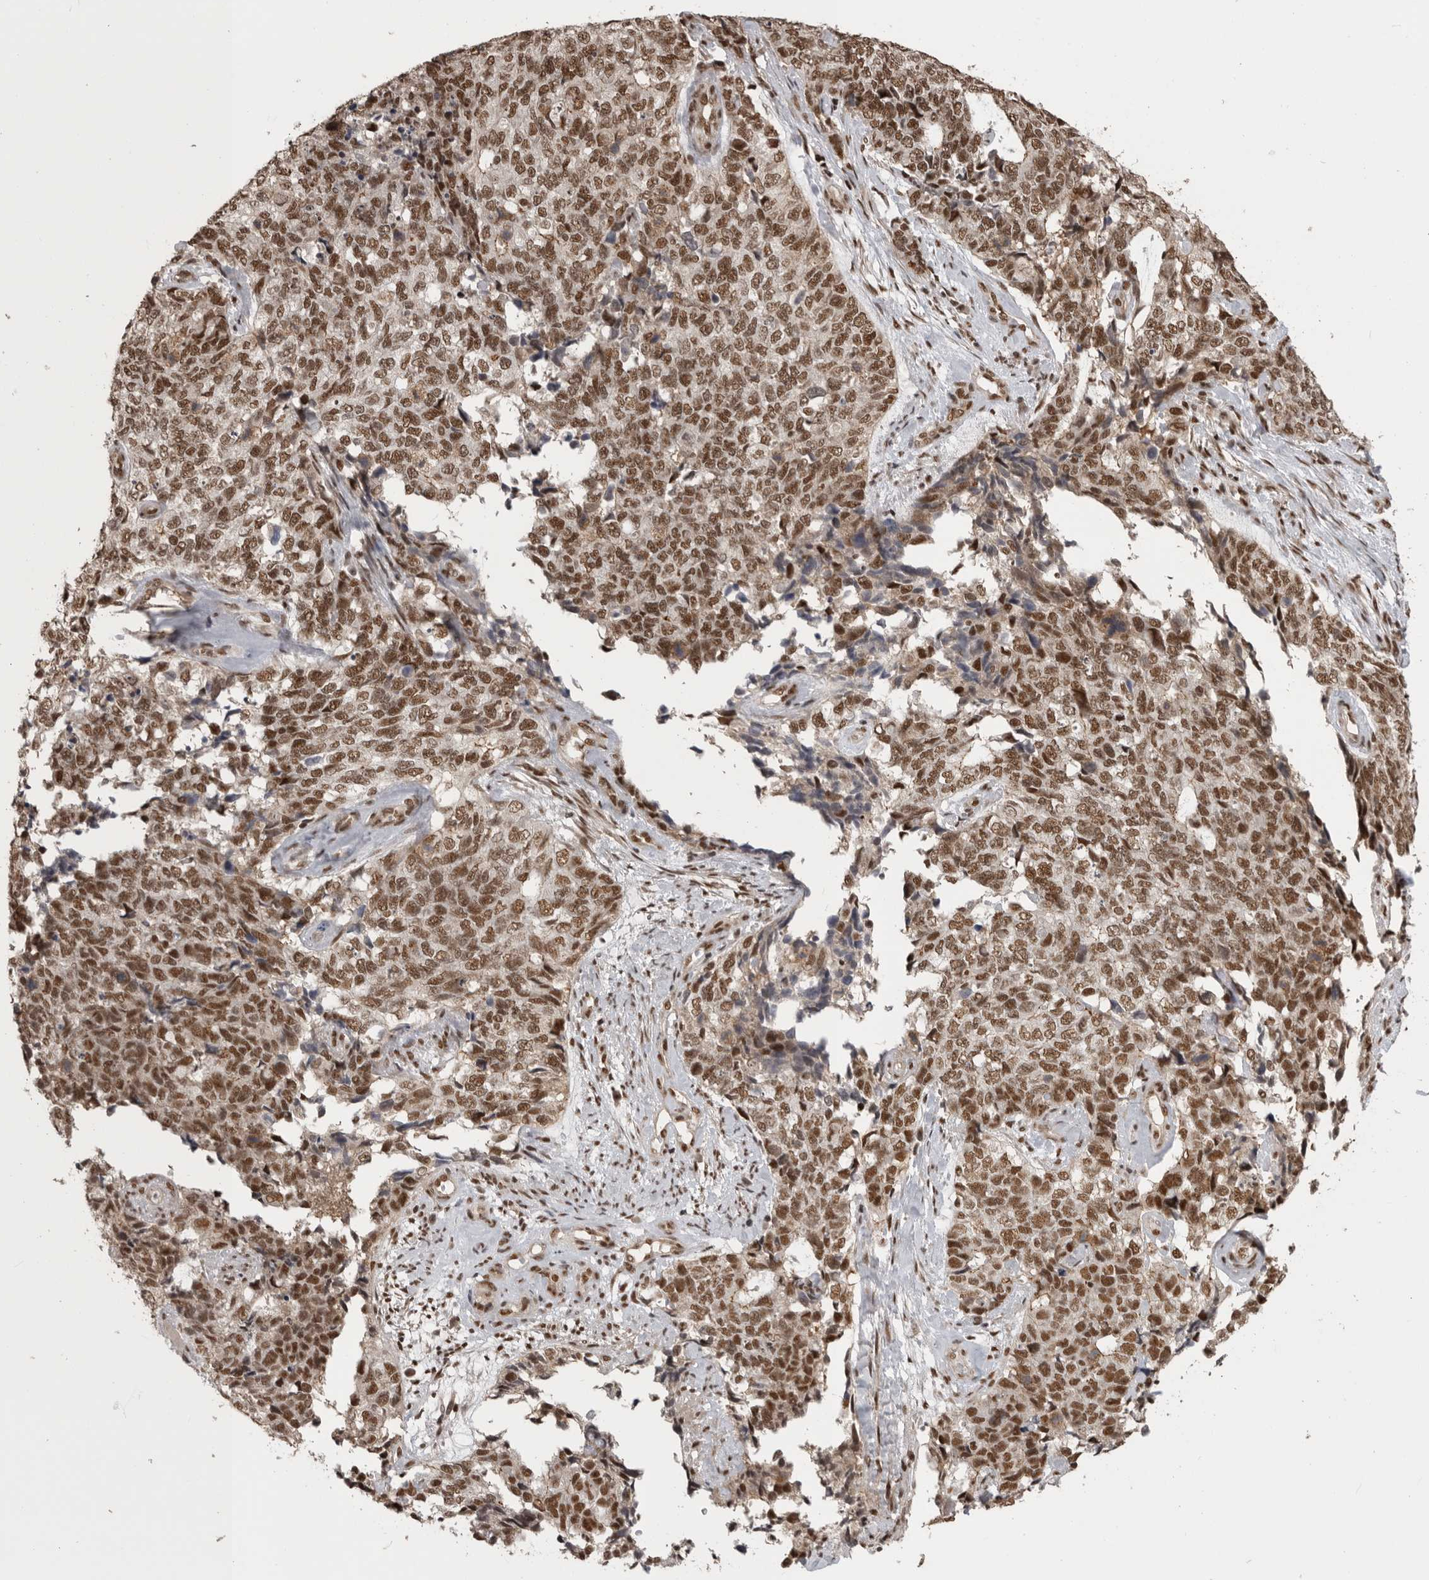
{"staining": {"intensity": "strong", "quantity": ">75%", "location": "nuclear"}, "tissue": "cervical cancer", "cell_type": "Tumor cells", "image_type": "cancer", "snomed": [{"axis": "morphology", "description": "Squamous cell carcinoma, NOS"}, {"axis": "topography", "description": "Cervix"}], "caption": "Cervical squamous cell carcinoma was stained to show a protein in brown. There is high levels of strong nuclear positivity in approximately >75% of tumor cells. Using DAB (3,3'-diaminobenzidine) (brown) and hematoxylin (blue) stains, captured at high magnification using brightfield microscopy.", "gene": "CBLL1", "patient": {"sex": "female", "age": 63}}